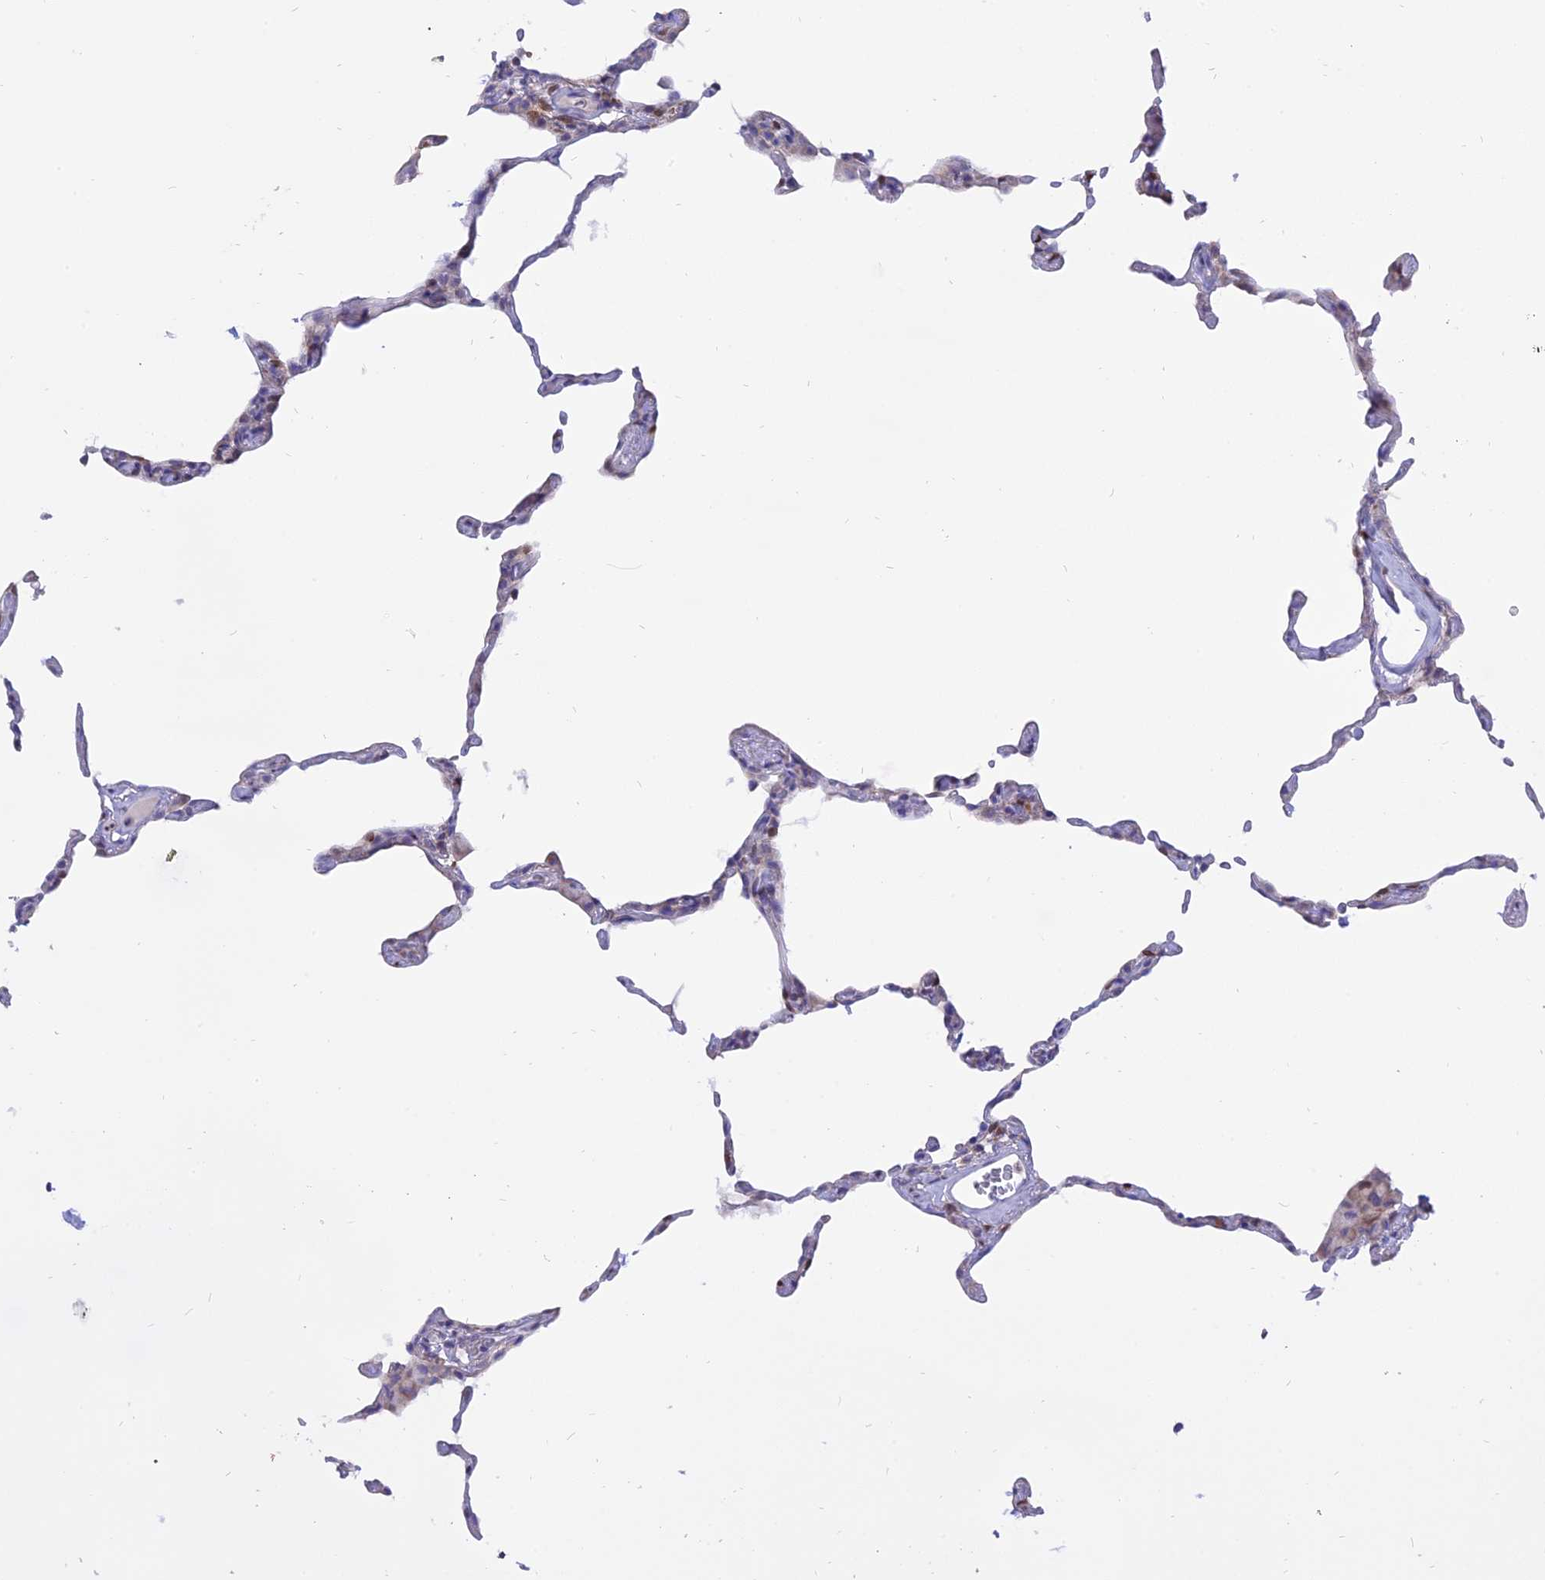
{"staining": {"intensity": "moderate", "quantity": "<25%", "location": "nuclear"}, "tissue": "lung", "cell_type": "Alveolar cells", "image_type": "normal", "snomed": [{"axis": "morphology", "description": "Normal tissue, NOS"}, {"axis": "topography", "description": "Lung"}], "caption": "IHC (DAB) staining of unremarkable human lung demonstrates moderate nuclear protein expression in about <25% of alveolar cells.", "gene": "CENPV", "patient": {"sex": "female", "age": 57}}